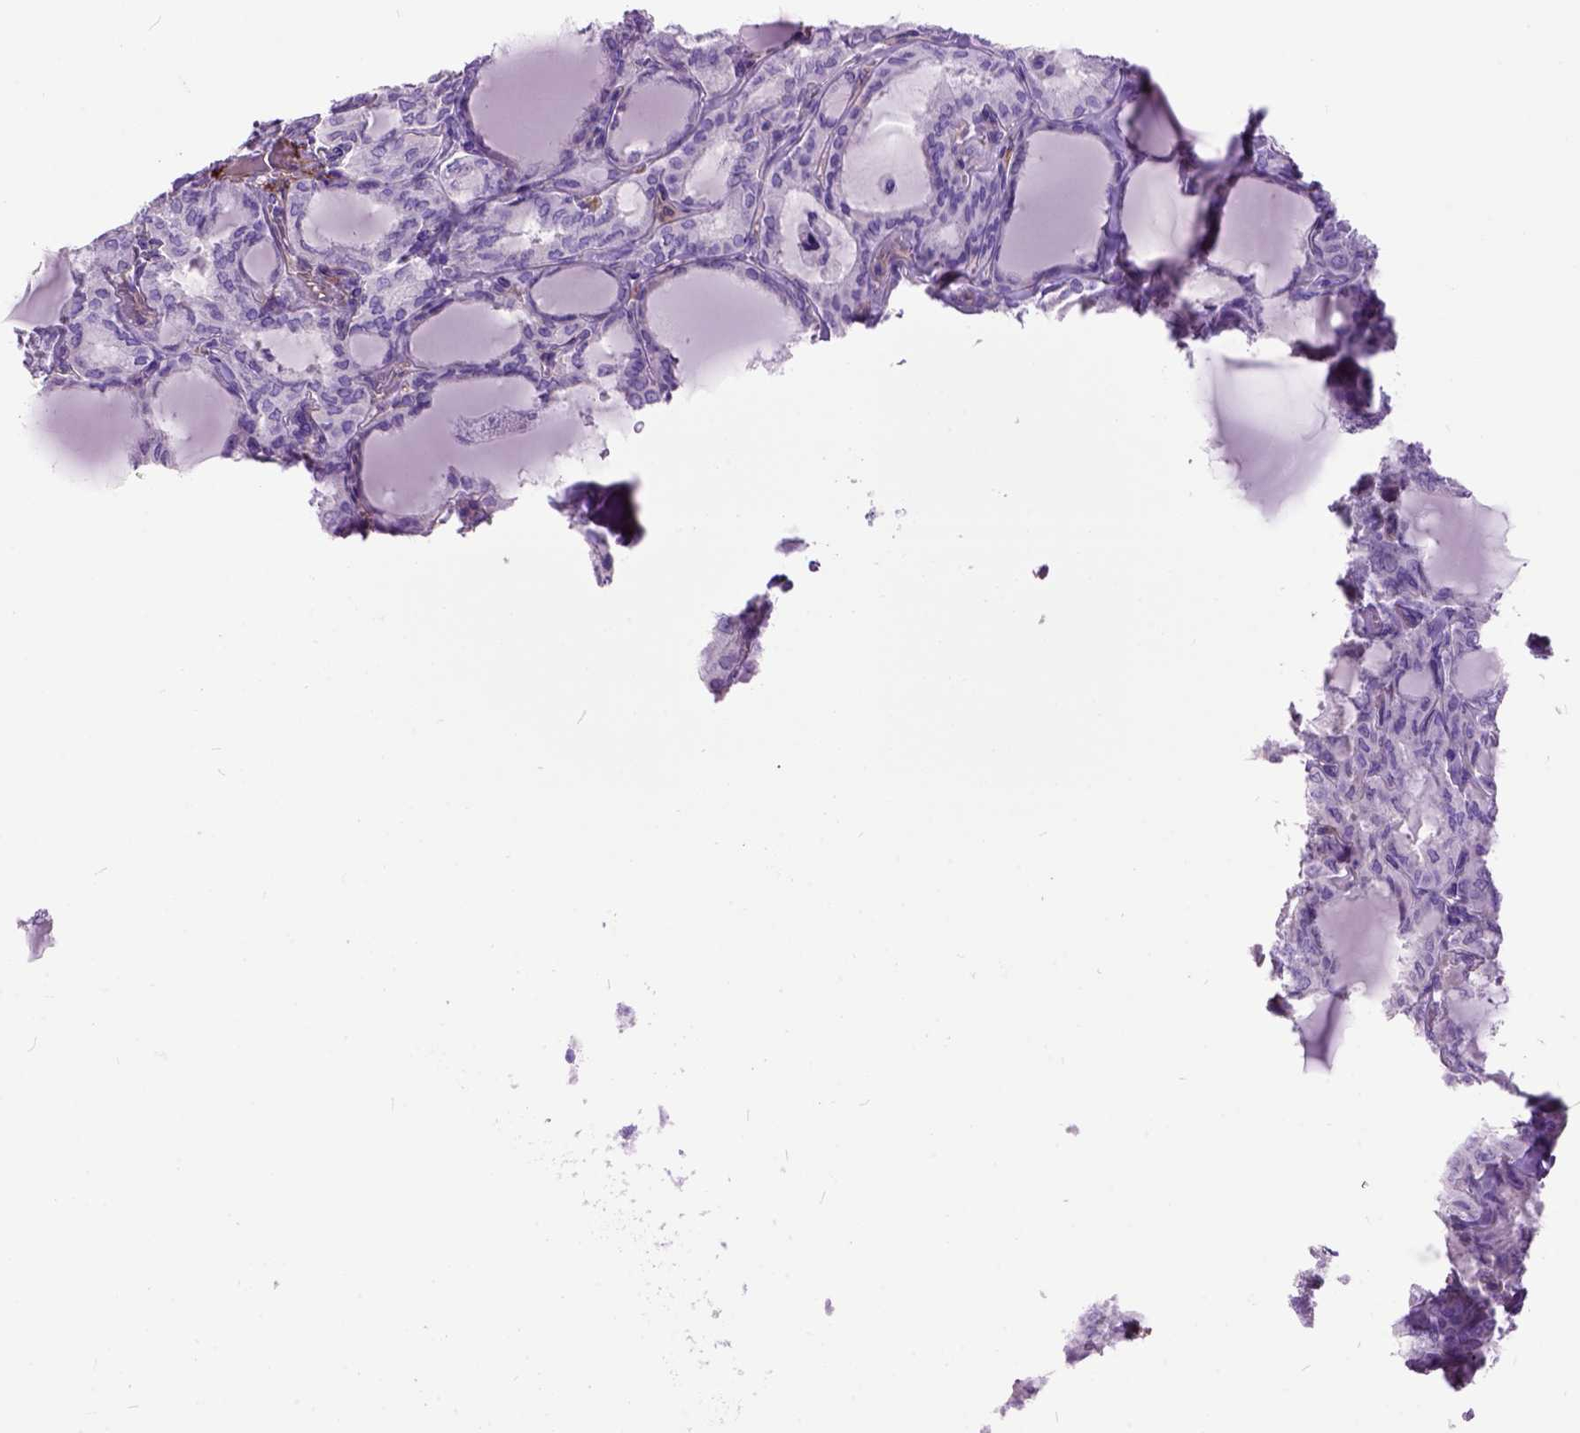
{"staining": {"intensity": "negative", "quantity": "none", "location": "none"}, "tissue": "thyroid cancer", "cell_type": "Tumor cells", "image_type": "cancer", "snomed": [{"axis": "morphology", "description": "Papillary adenocarcinoma, NOS"}, {"axis": "topography", "description": "Thyroid gland"}], "caption": "High power microscopy image of an IHC image of thyroid cancer, revealing no significant staining in tumor cells. (Immunohistochemistry, brightfield microscopy, high magnification).", "gene": "MAPT", "patient": {"sex": "male", "age": 20}}